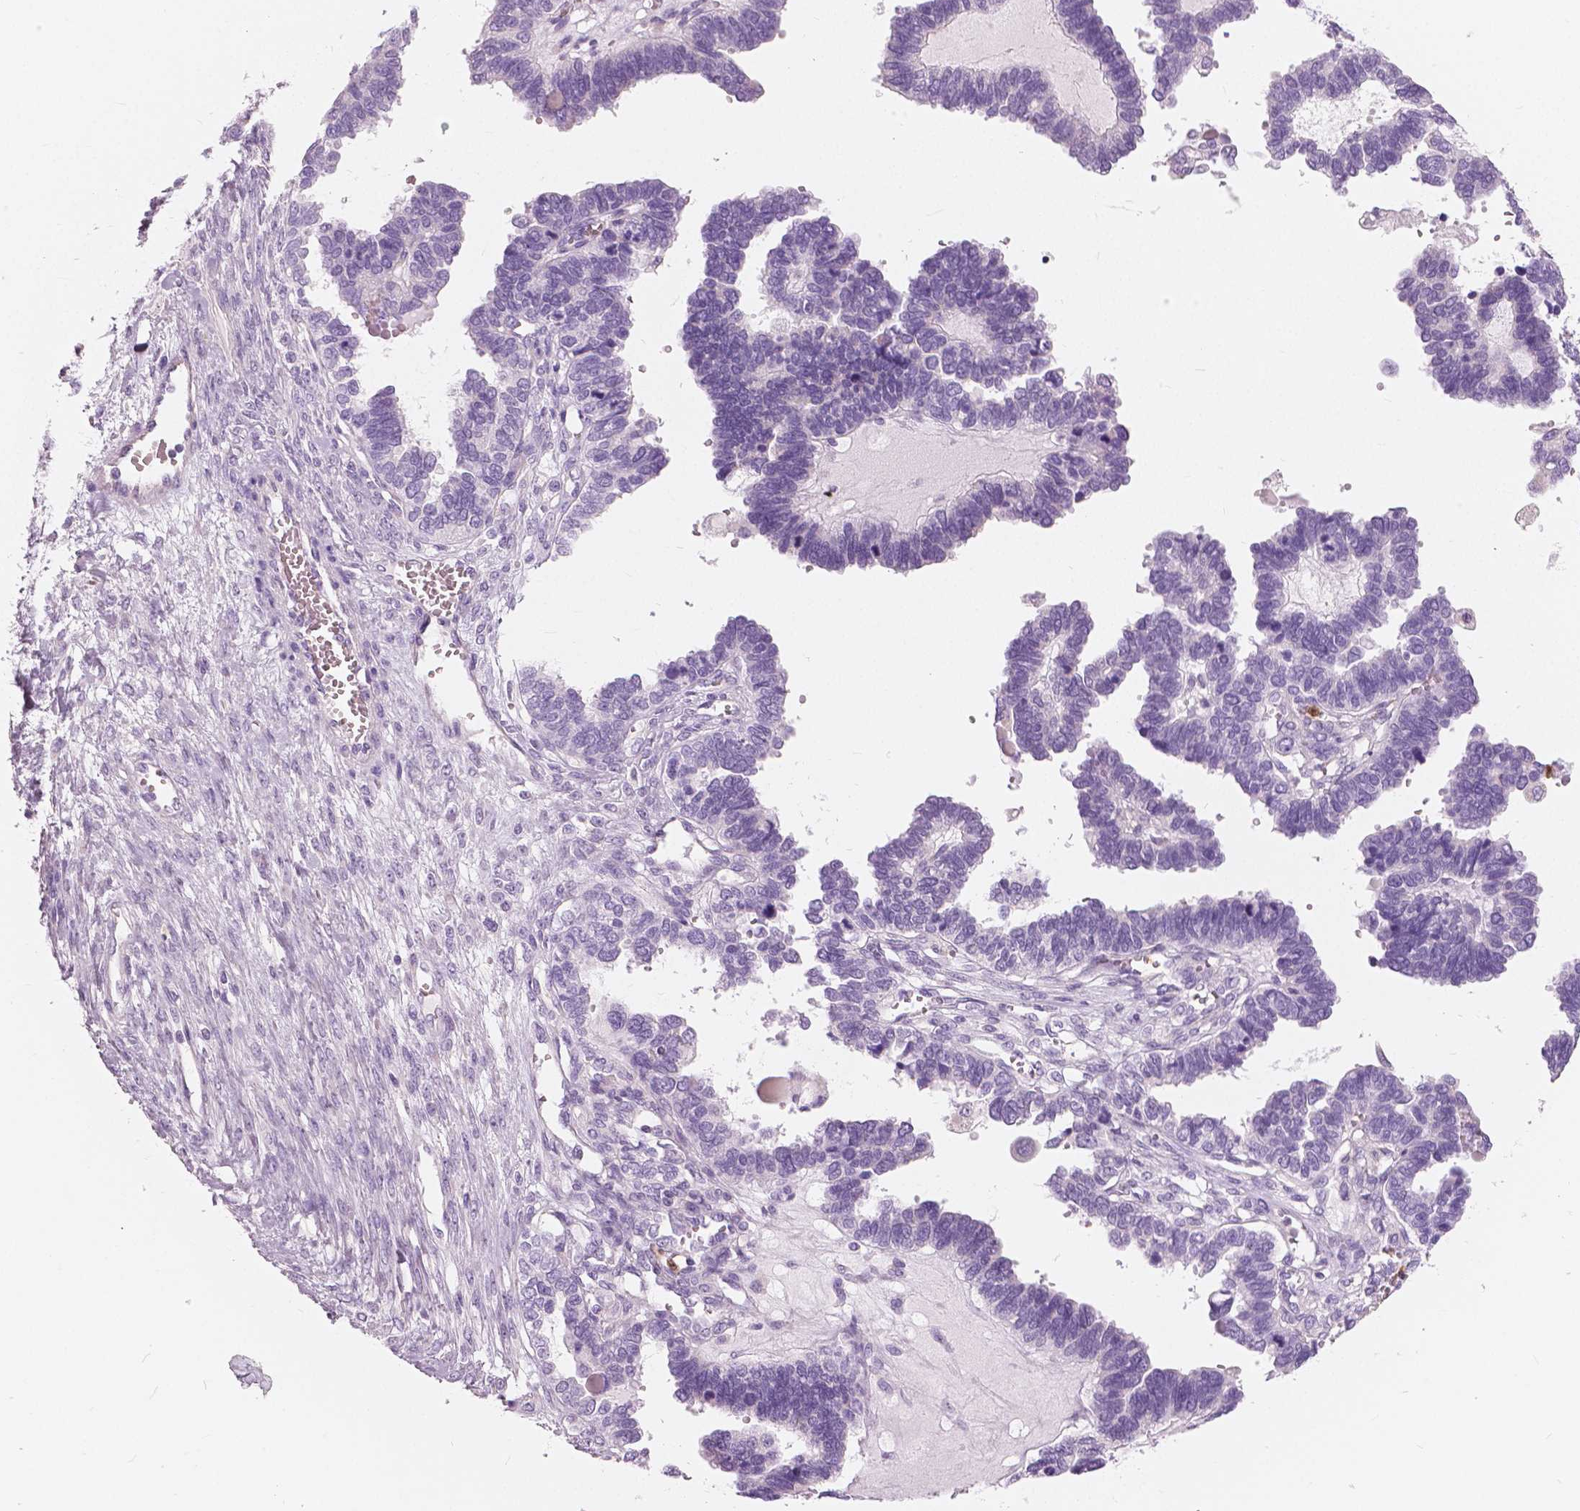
{"staining": {"intensity": "negative", "quantity": "none", "location": "none"}, "tissue": "ovarian cancer", "cell_type": "Tumor cells", "image_type": "cancer", "snomed": [{"axis": "morphology", "description": "Cystadenocarcinoma, serous, NOS"}, {"axis": "topography", "description": "Ovary"}], "caption": "Ovarian cancer (serous cystadenocarcinoma) was stained to show a protein in brown. There is no significant staining in tumor cells. Nuclei are stained in blue.", "gene": "CXCR2", "patient": {"sex": "female", "age": 51}}